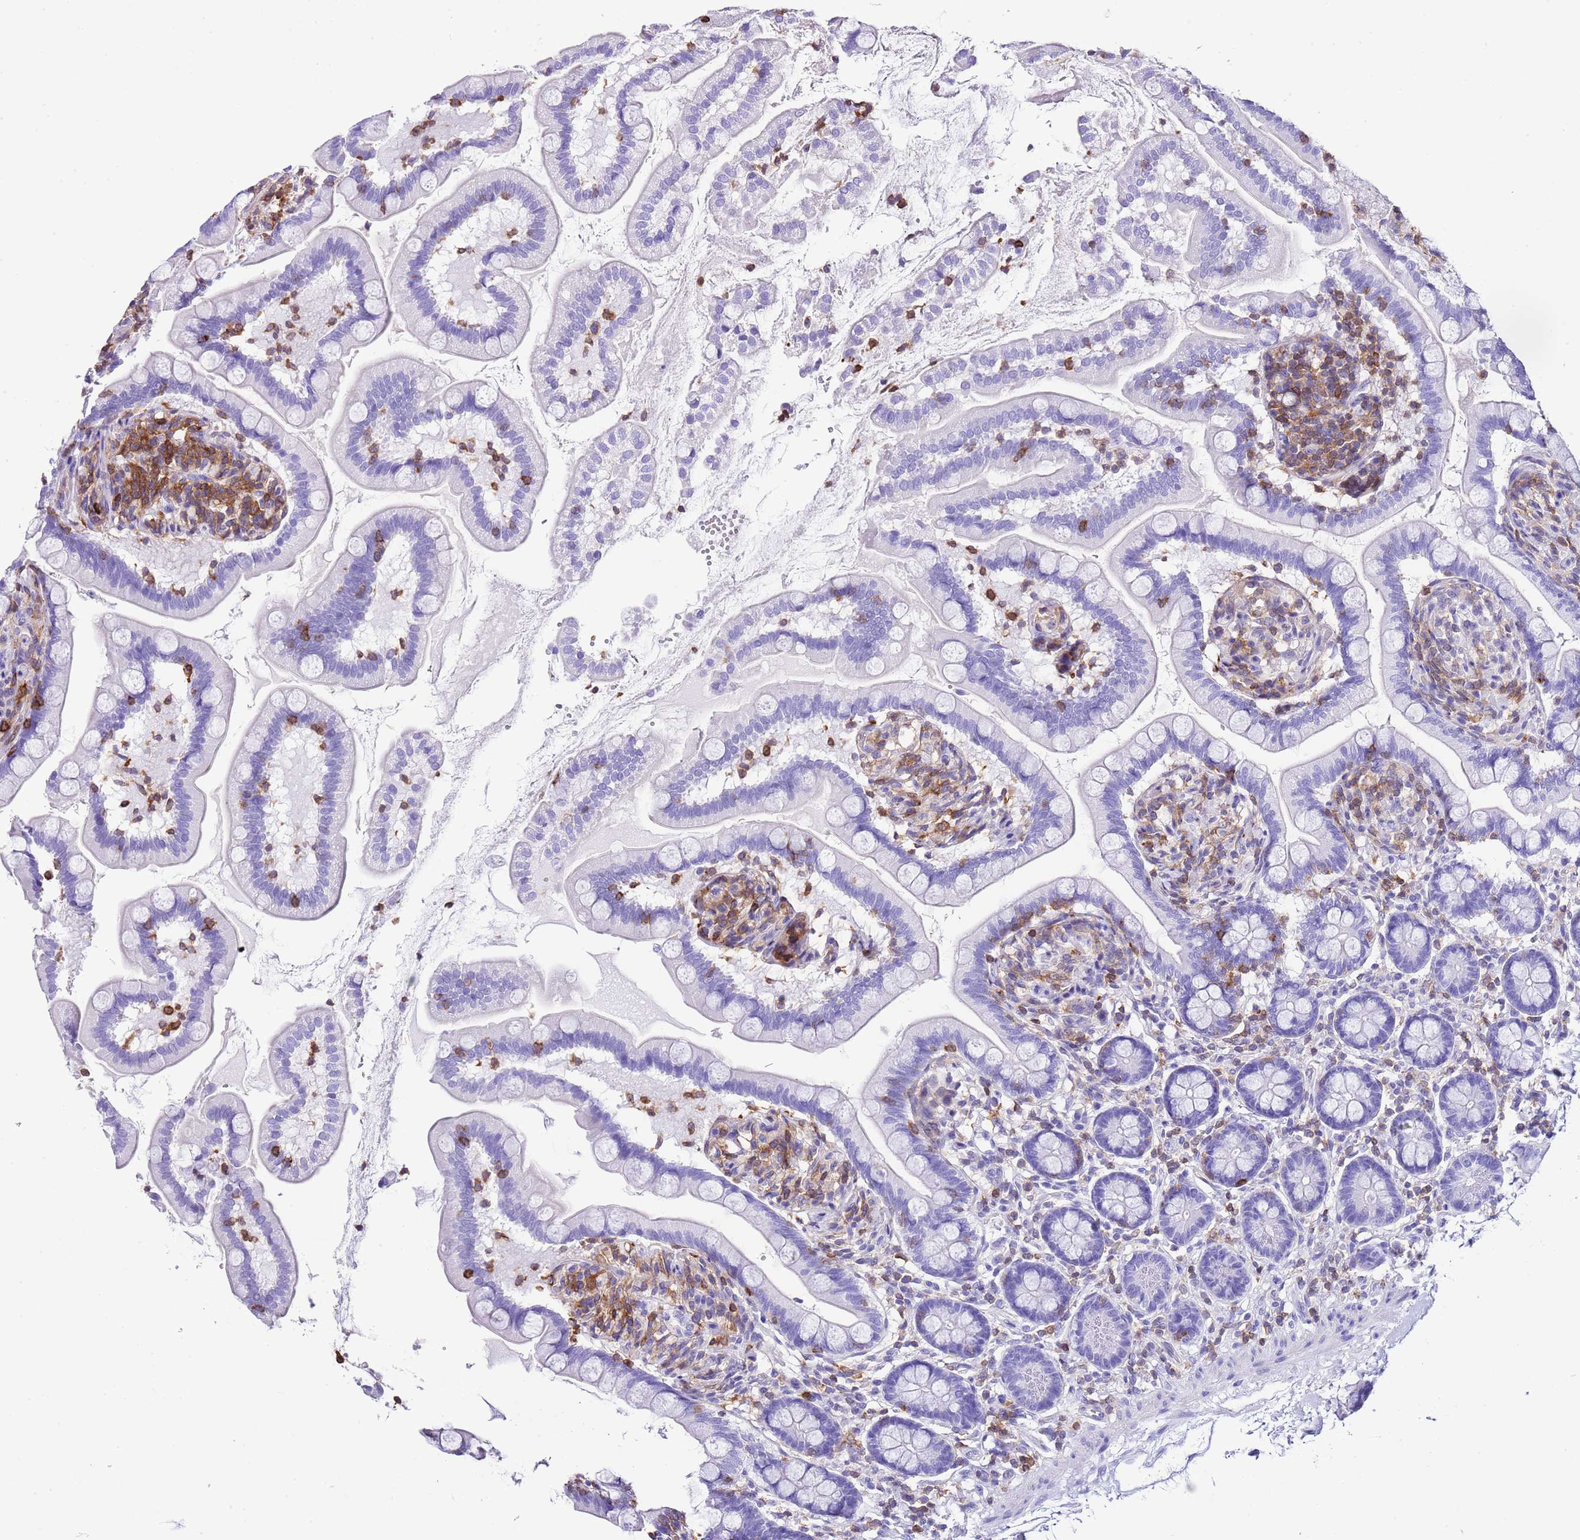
{"staining": {"intensity": "negative", "quantity": "none", "location": "none"}, "tissue": "small intestine", "cell_type": "Glandular cells", "image_type": "normal", "snomed": [{"axis": "morphology", "description": "Normal tissue, NOS"}, {"axis": "topography", "description": "Small intestine"}], "caption": "DAB (3,3'-diaminobenzidine) immunohistochemical staining of benign small intestine shows no significant staining in glandular cells.", "gene": "CNN2", "patient": {"sex": "female", "age": 64}}